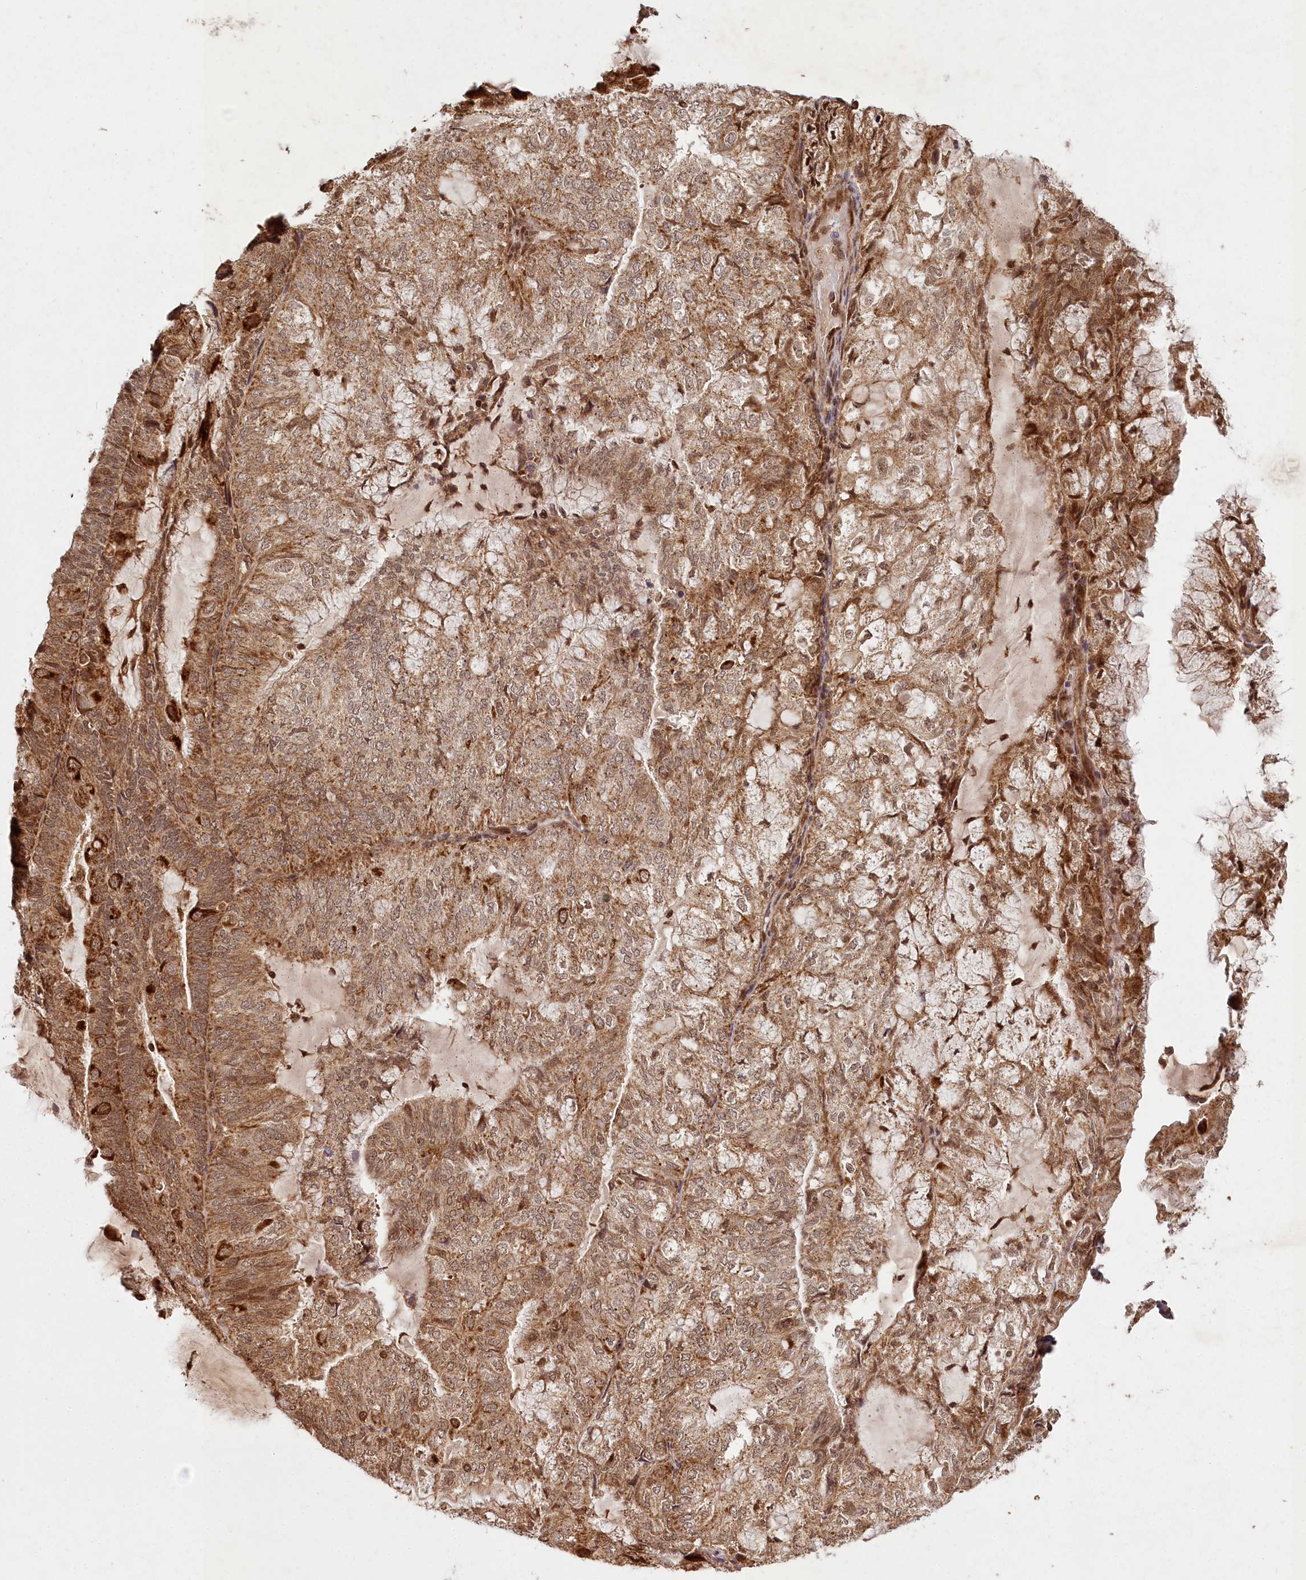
{"staining": {"intensity": "moderate", "quantity": ">75%", "location": "cytoplasmic/membranous"}, "tissue": "endometrial cancer", "cell_type": "Tumor cells", "image_type": "cancer", "snomed": [{"axis": "morphology", "description": "Adenocarcinoma, NOS"}, {"axis": "topography", "description": "Endometrium"}], "caption": "Brown immunohistochemical staining in human endometrial cancer (adenocarcinoma) reveals moderate cytoplasmic/membranous expression in about >75% of tumor cells. (DAB (3,3'-diaminobenzidine) = brown stain, brightfield microscopy at high magnification).", "gene": "MICU1", "patient": {"sex": "female", "age": 81}}